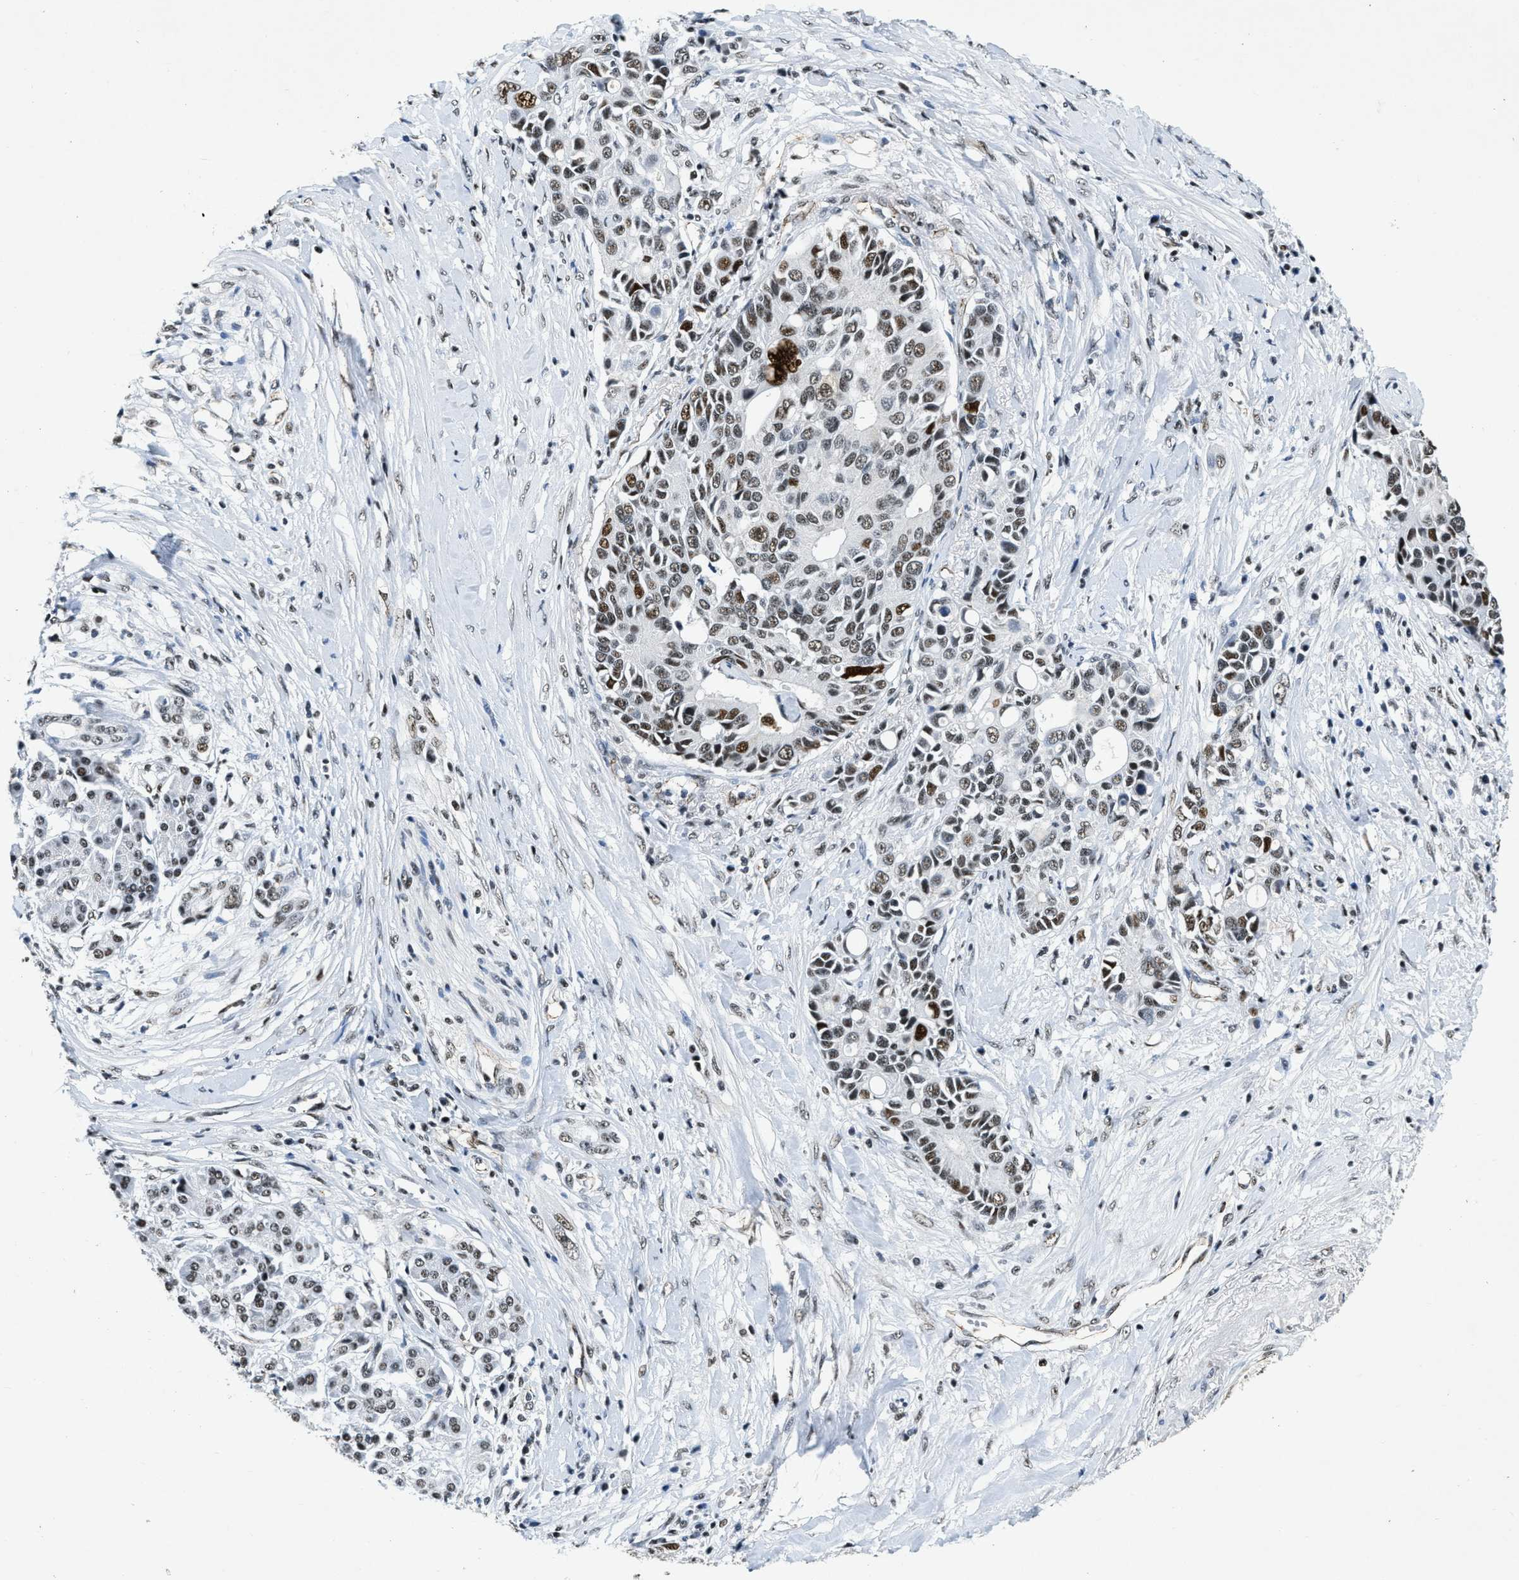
{"staining": {"intensity": "moderate", "quantity": ">75%", "location": "nuclear"}, "tissue": "pancreatic cancer", "cell_type": "Tumor cells", "image_type": "cancer", "snomed": [{"axis": "morphology", "description": "Adenocarcinoma, NOS"}, {"axis": "topography", "description": "Pancreas"}], "caption": "Immunohistochemistry (IHC) photomicrograph of human pancreatic cancer stained for a protein (brown), which exhibits medium levels of moderate nuclear expression in about >75% of tumor cells.", "gene": "CCNE1", "patient": {"sex": "female", "age": 56}}